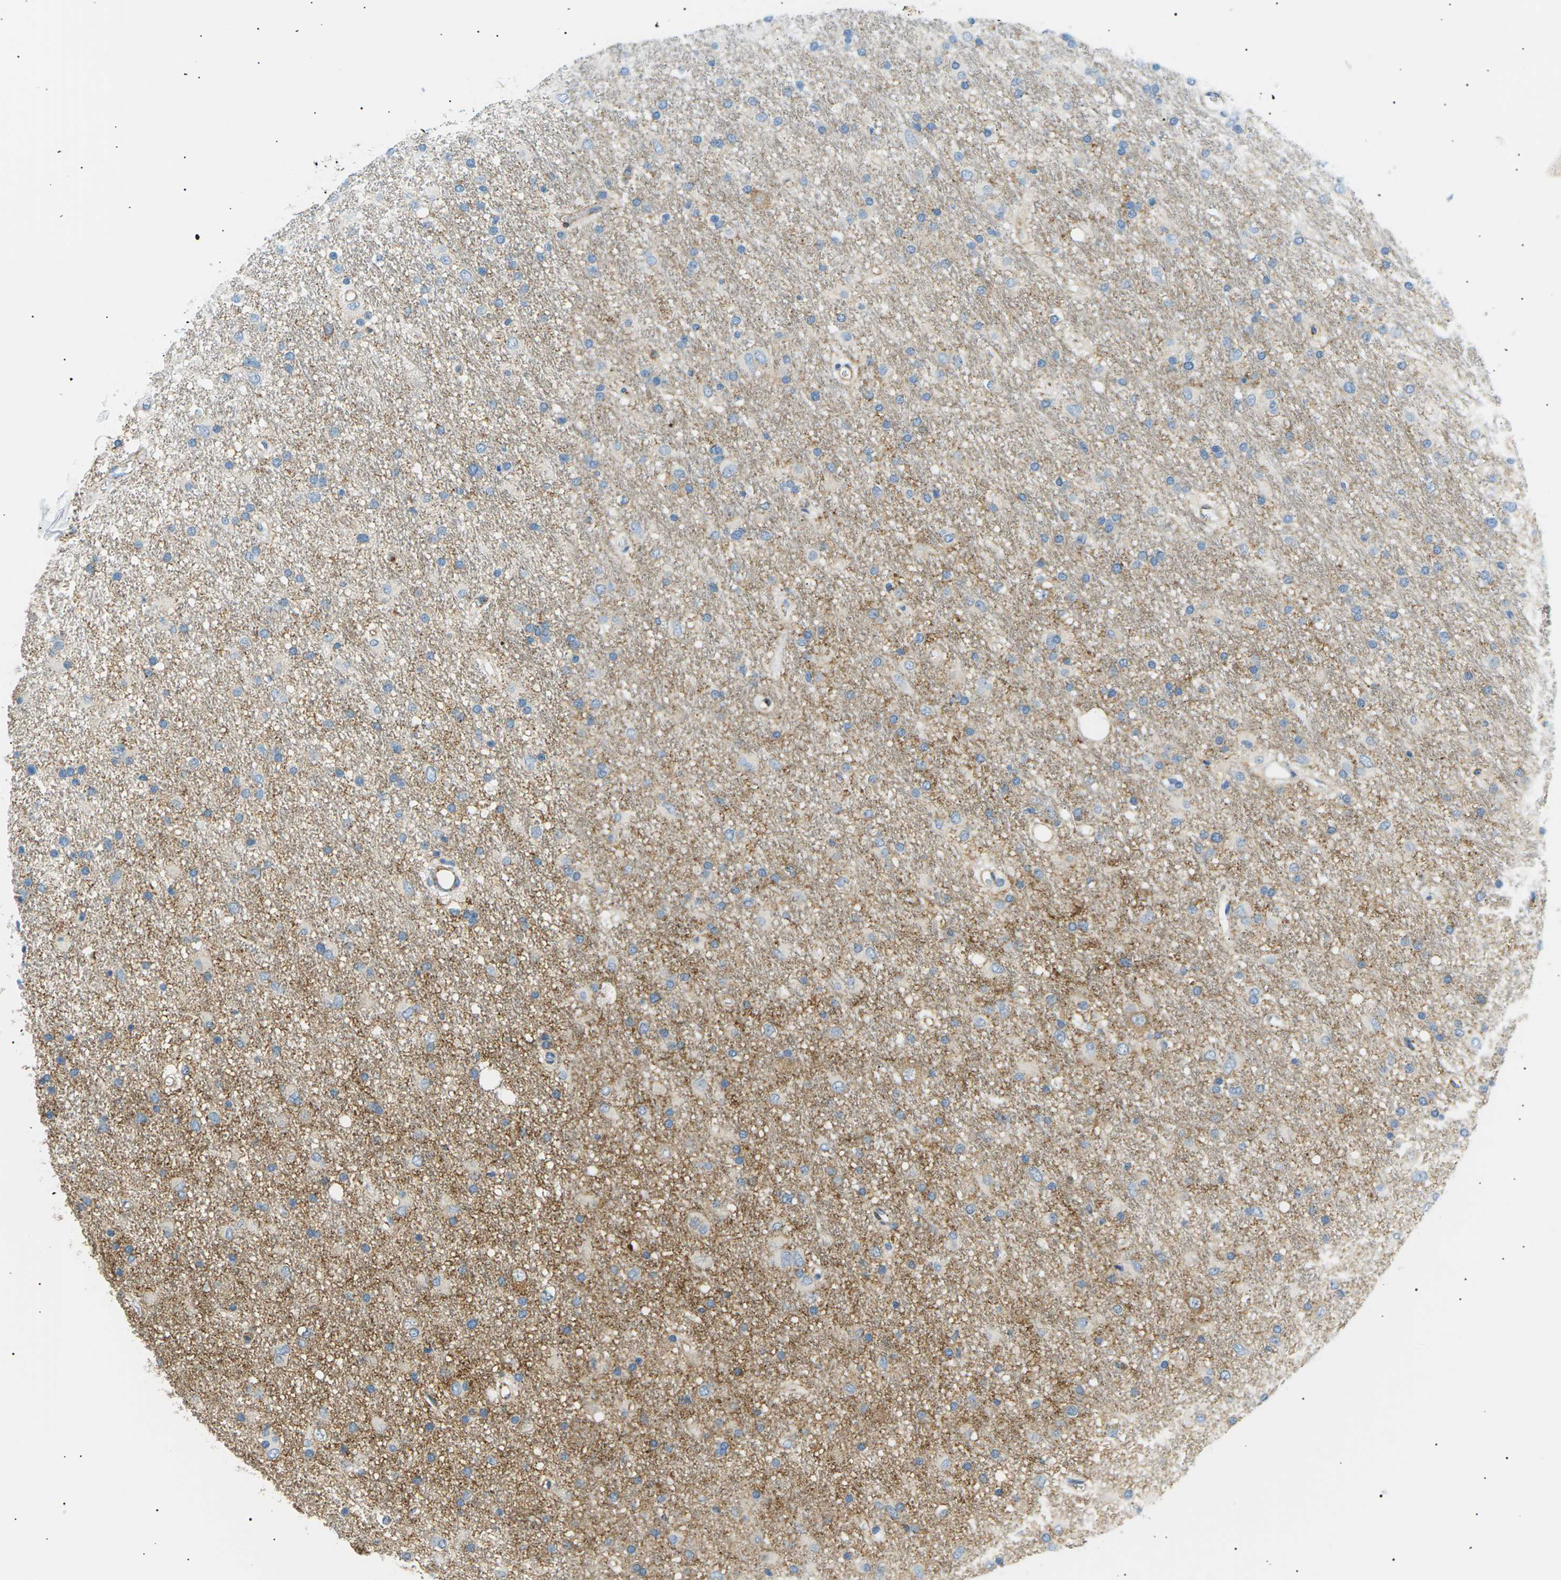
{"staining": {"intensity": "negative", "quantity": "none", "location": "none"}, "tissue": "glioma", "cell_type": "Tumor cells", "image_type": "cancer", "snomed": [{"axis": "morphology", "description": "Glioma, malignant, Low grade"}, {"axis": "topography", "description": "Brain"}], "caption": "Tumor cells show no significant staining in glioma.", "gene": "SEPTIN5", "patient": {"sex": "male", "age": 77}}